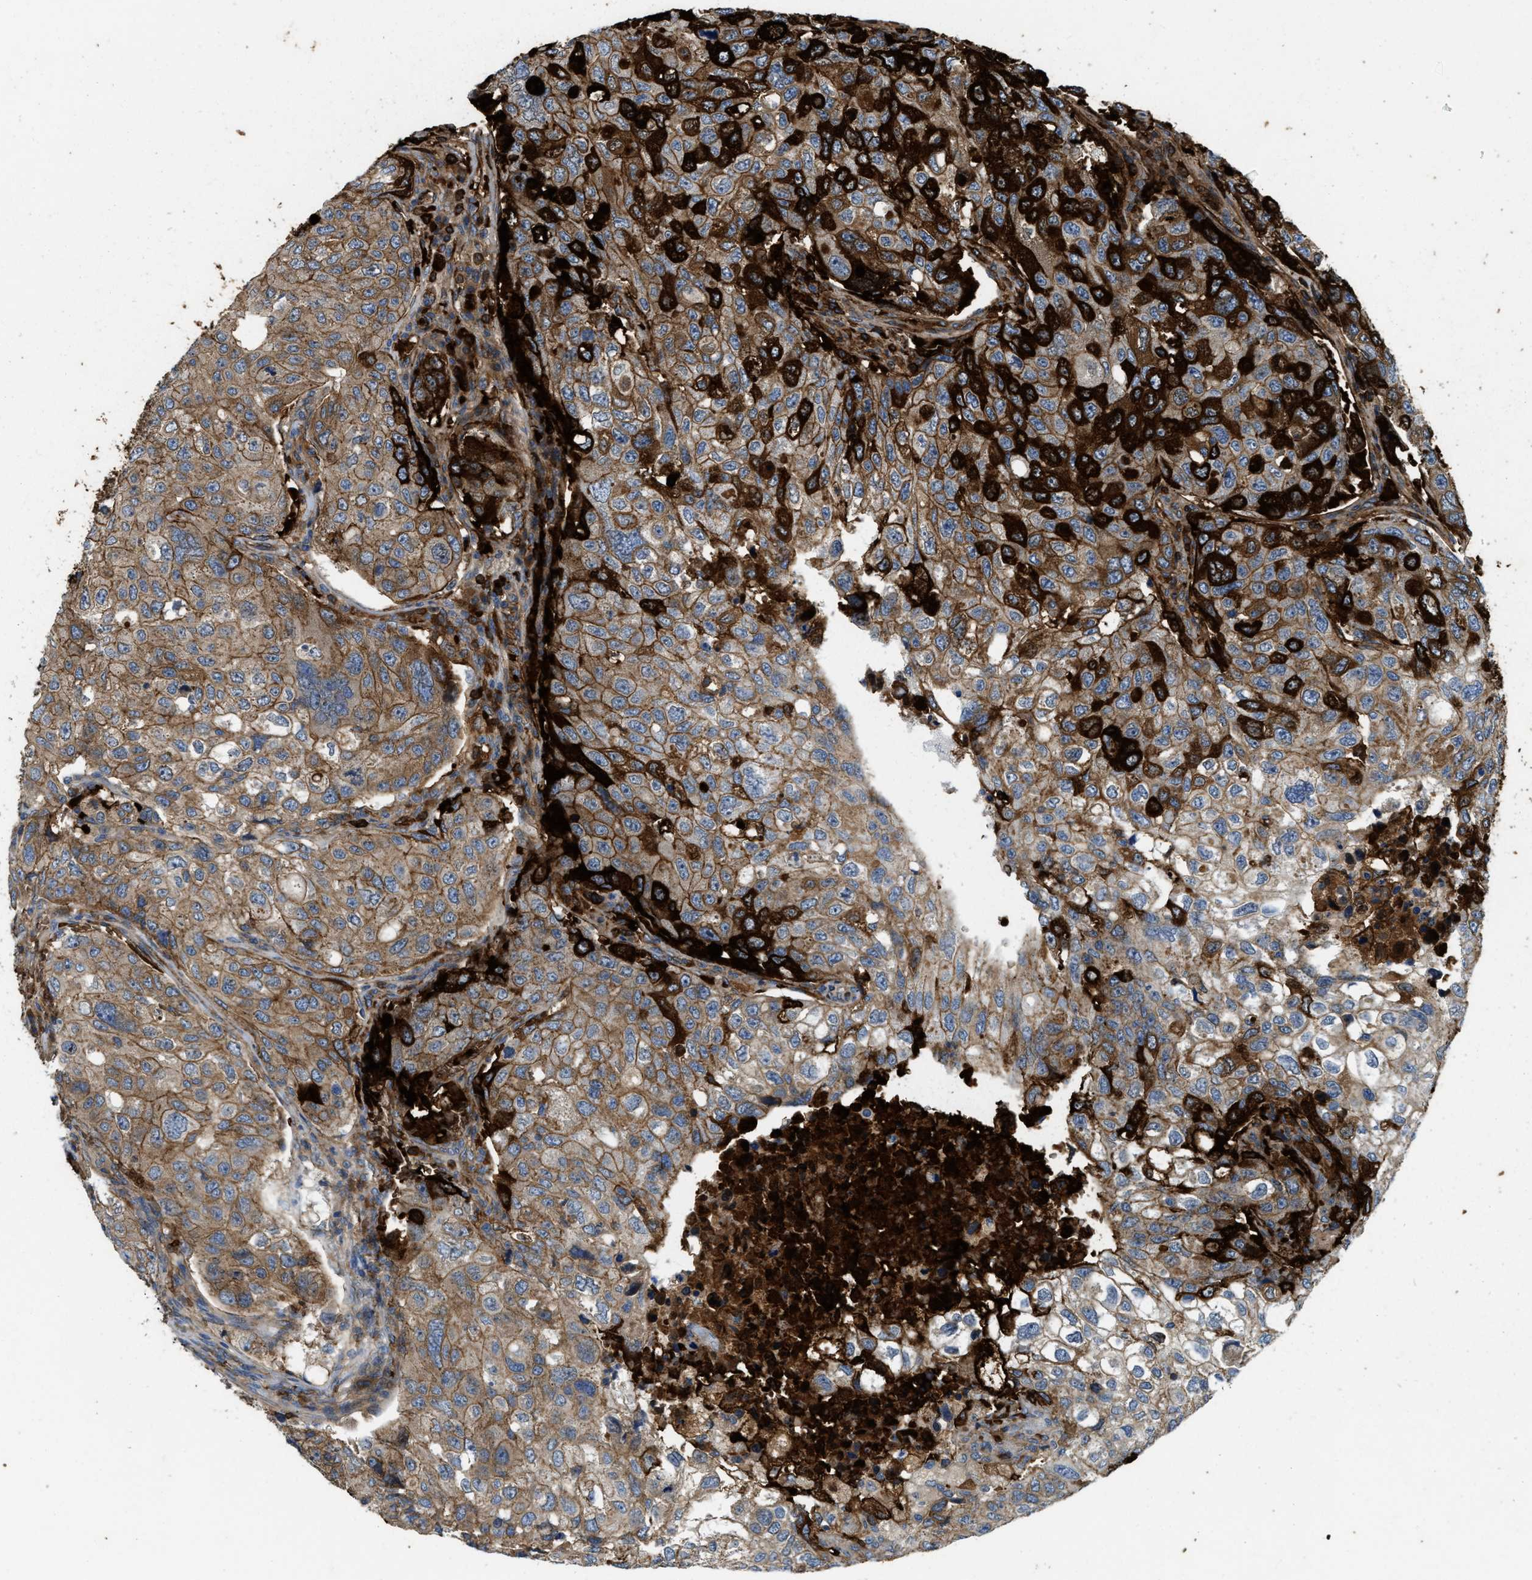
{"staining": {"intensity": "strong", "quantity": ">75%", "location": "cytoplasmic/membranous"}, "tissue": "urothelial cancer", "cell_type": "Tumor cells", "image_type": "cancer", "snomed": [{"axis": "morphology", "description": "Urothelial carcinoma, High grade"}, {"axis": "topography", "description": "Lymph node"}, {"axis": "topography", "description": "Urinary bladder"}], "caption": "This is an image of IHC staining of urothelial cancer, which shows strong positivity in the cytoplasmic/membranous of tumor cells.", "gene": "ERC1", "patient": {"sex": "male", "age": 51}}